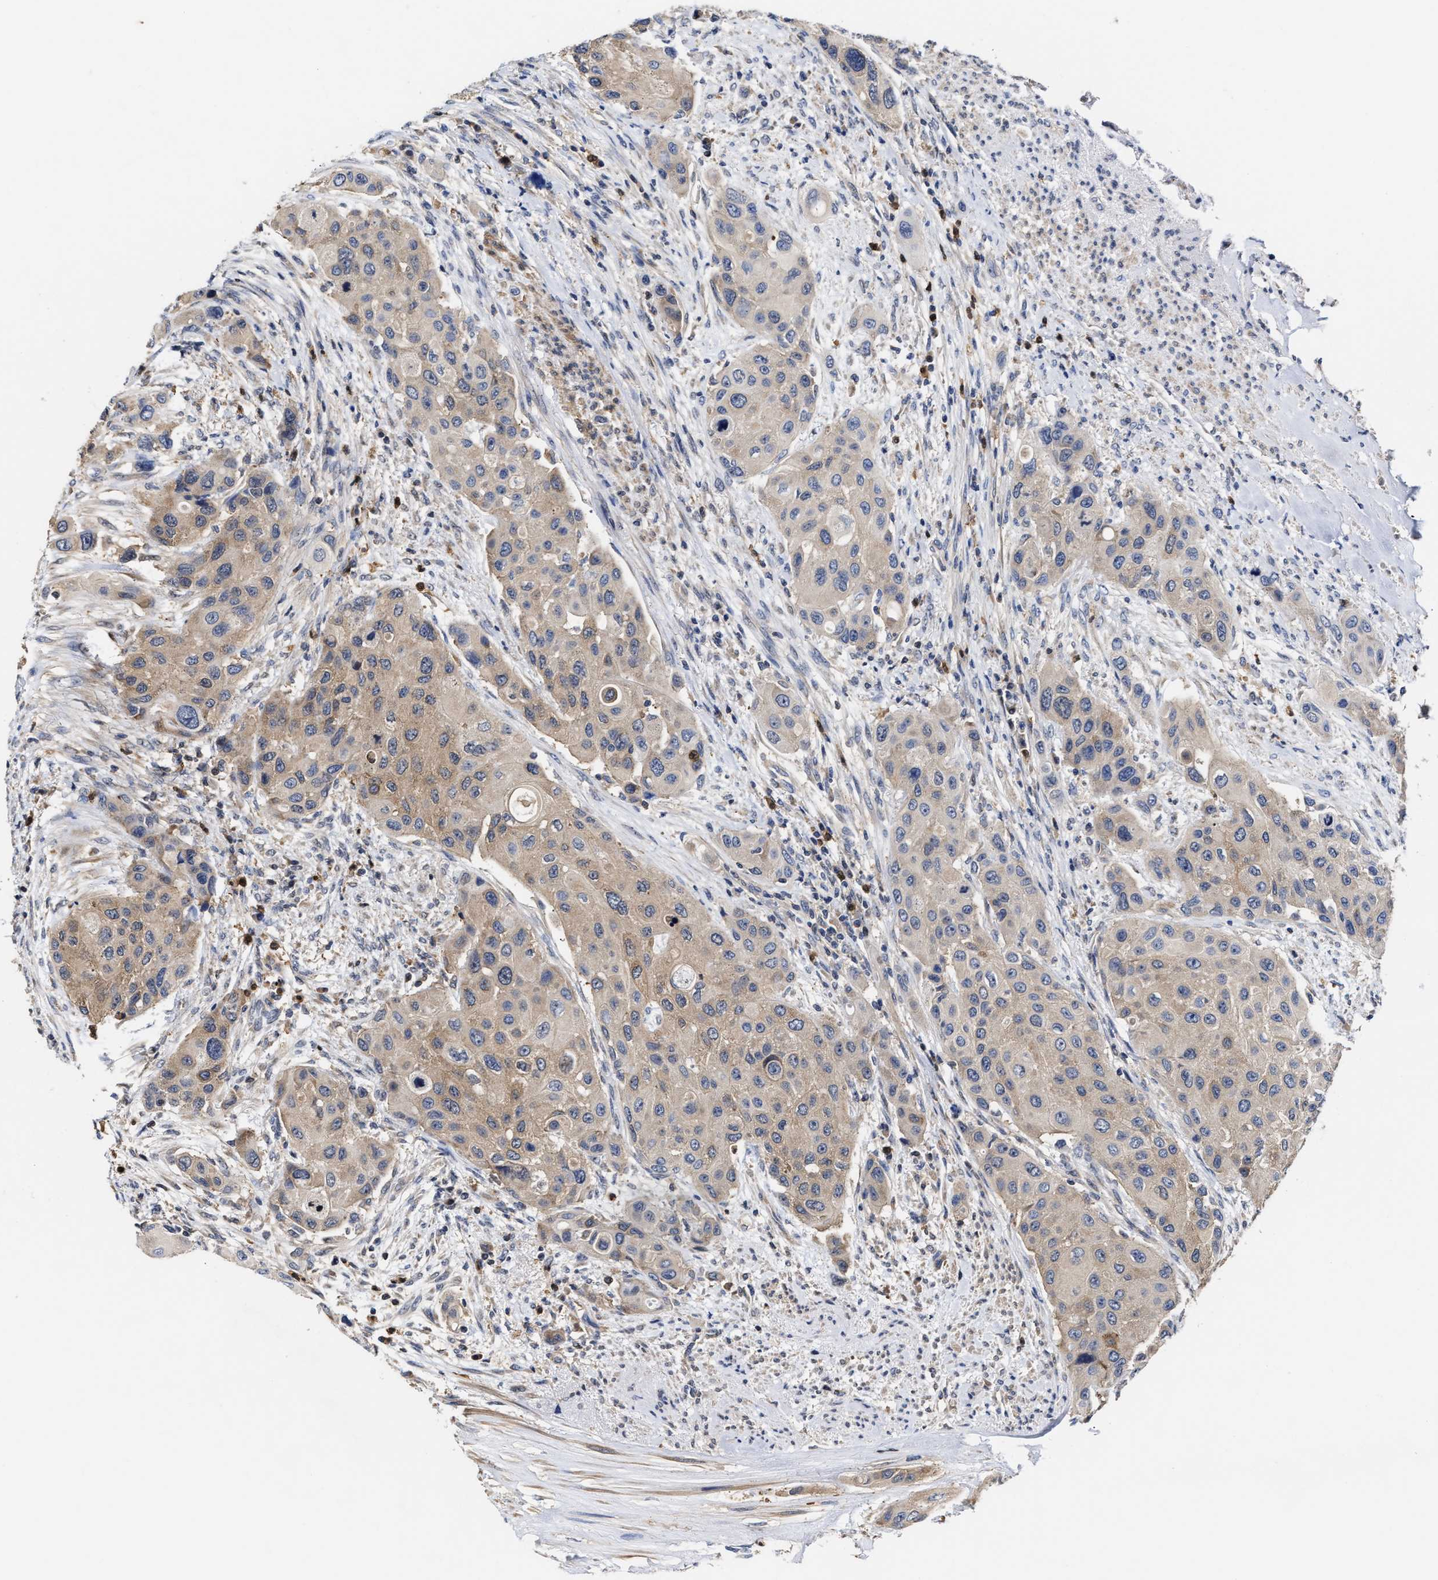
{"staining": {"intensity": "weak", "quantity": ">75%", "location": "cytoplasmic/membranous"}, "tissue": "urothelial cancer", "cell_type": "Tumor cells", "image_type": "cancer", "snomed": [{"axis": "morphology", "description": "Urothelial carcinoma, High grade"}, {"axis": "topography", "description": "Urinary bladder"}], "caption": "An image of human urothelial cancer stained for a protein demonstrates weak cytoplasmic/membranous brown staining in tumor cells.", "gene": "KLHDC1", "patient": {"sex": "female", "age": 56}}